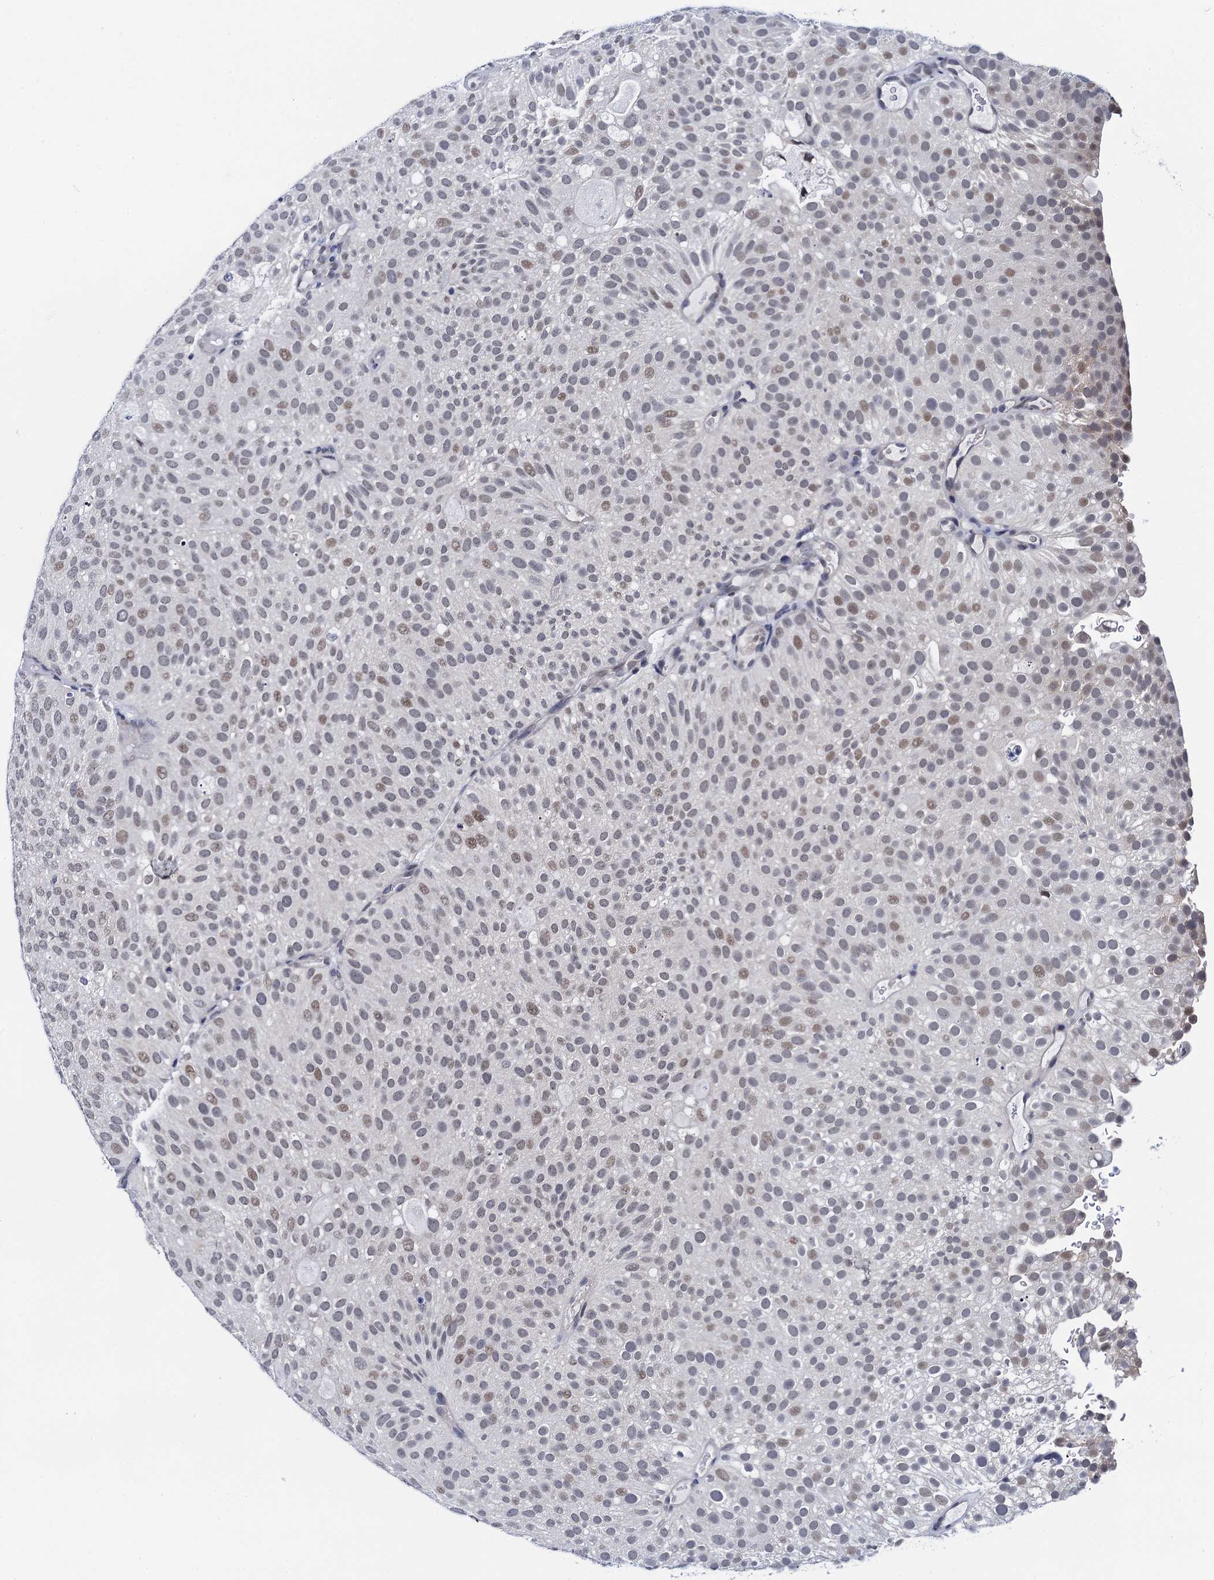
{"staining": {"intensity": "weak", "quantity": ">75%", "location": "nuclear"}, "tissue": "urothelial cancer", "cell_type": "Tumor cells", "image_type": "cancer", "snomed": [{"axis": "morphology", "description": "Urothelial carcinoma, Low grade"}, {"axis": "topography", "description": "Urinary bladder"}], "caption": "Brown immunohistochemical staining in urothelial cancer shows weak nuclear positivity in approximately >75% of tumor cells.", "gene": "C16orf87", "patient": {"sex": "male", "age": 78}}